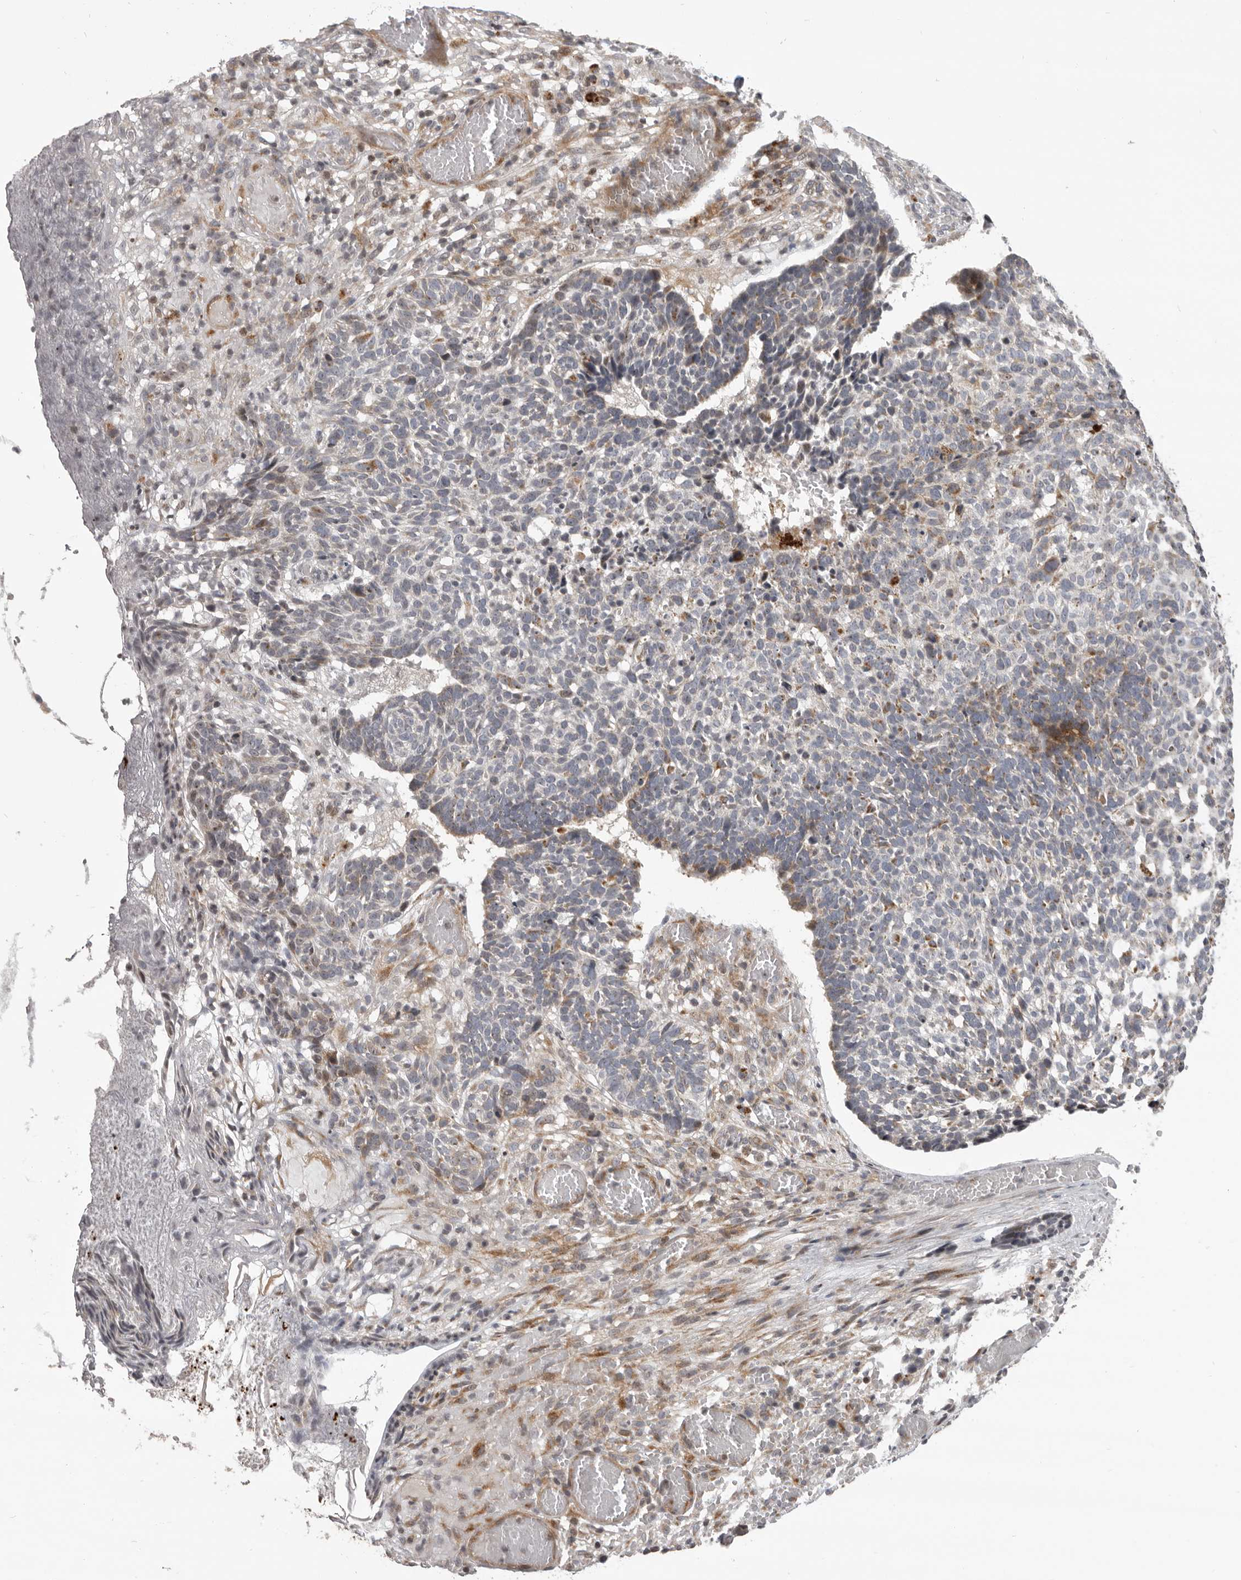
{"staining": {"intensity": "moderate", "quantity": "<25%", "location": "cytoplasmic/membranous"}, "tissue": "skin cancer", "cell_type": "Tumor cells", "image_type": "cancer", "snomed": [{"axis": "morphology", "description": "Basal cell carcinoma"}, {"axis": "topography", "description": "Skin"}], "caption": "High-magnification brightfield microscopy of skin cancer (basal cell carcinoma) stained with DAB (brown) and counterstained with hematoxylin (blue). tumor cells exhibit moderate cytoplasmic/membranous staining is present in approximately<25% of cells.", "gene": "AZIN1", "patient": {"sex": "male", "age": 85}}